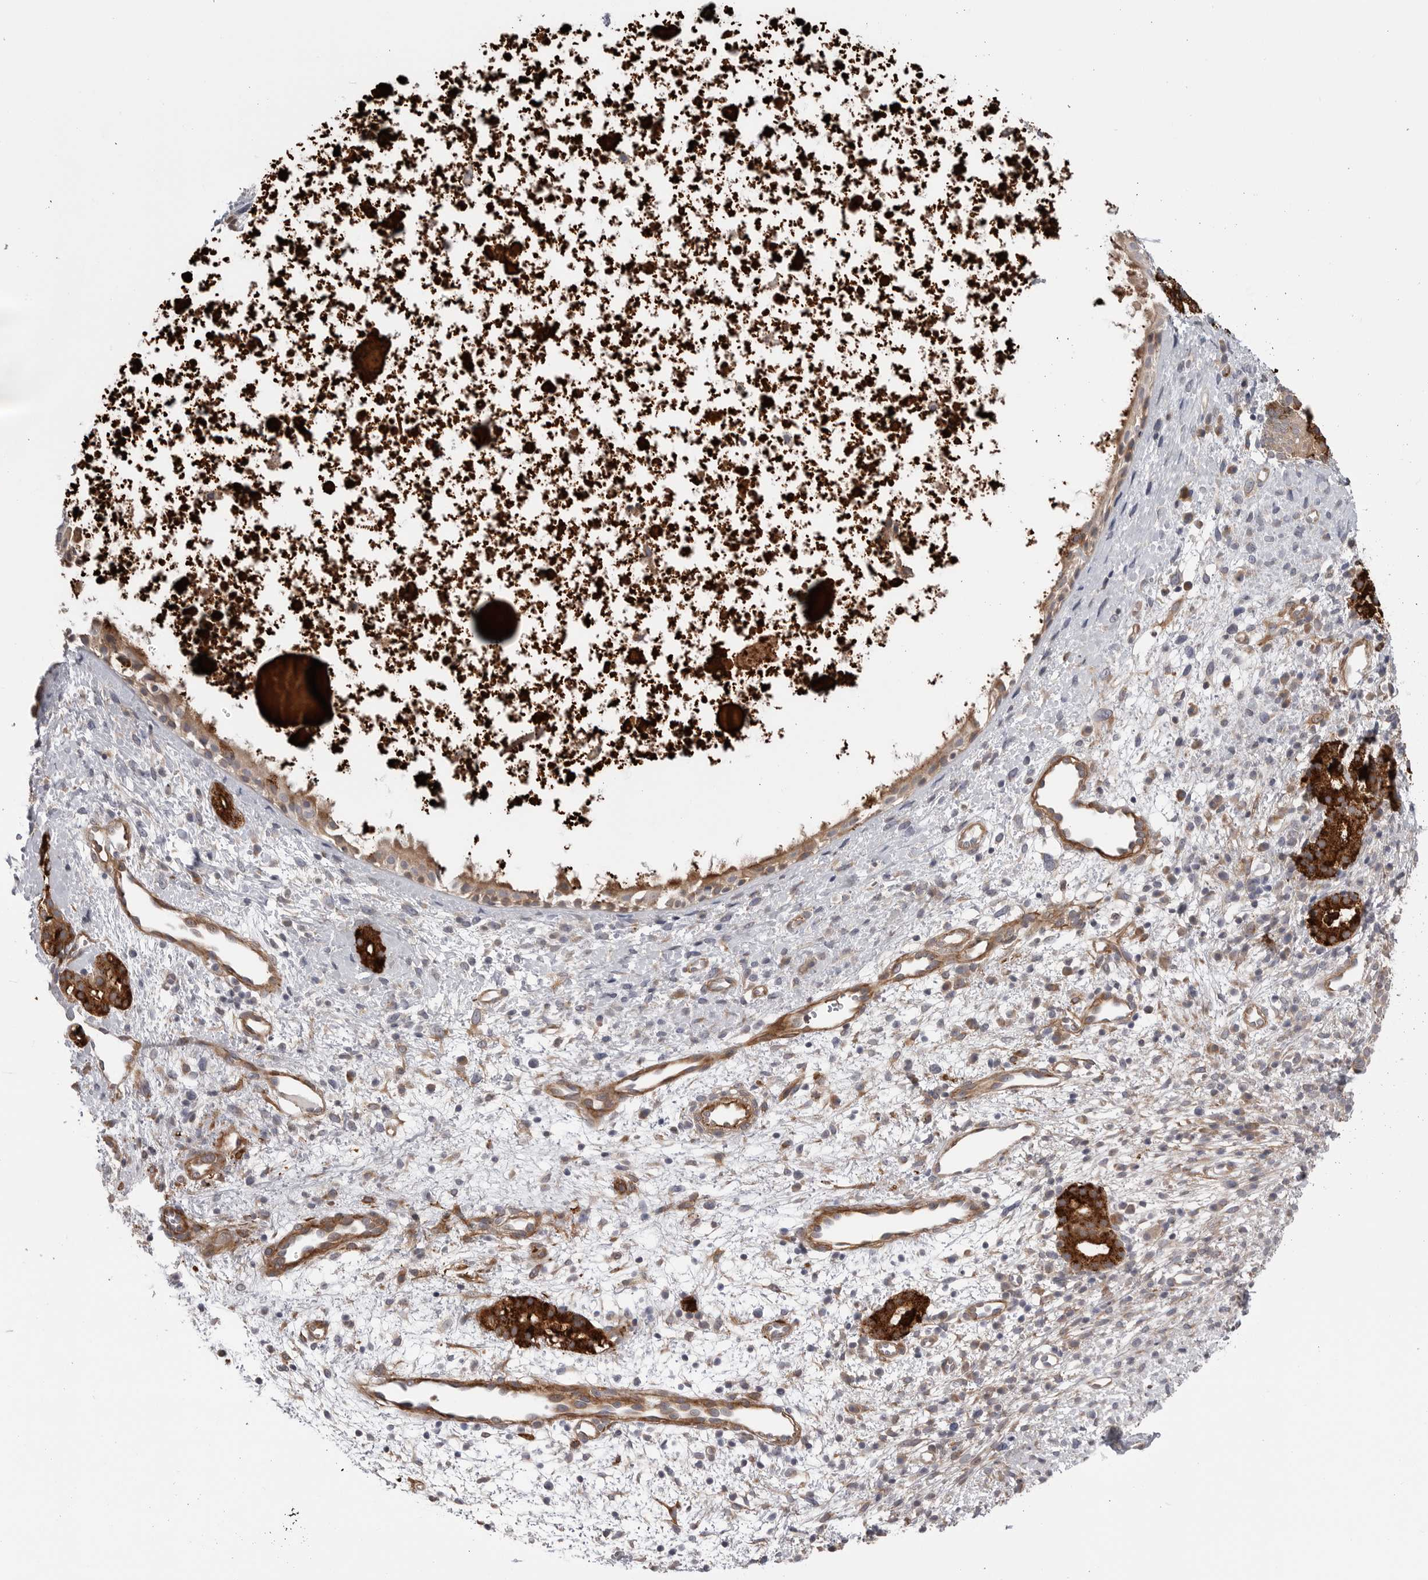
{"staining": {"intensity": "moderate", "quantity": ">75%", "location": "cytoplasmic/membranous"}, "tissue": "nasopharynx", "cell_type": "Respiratory epithelial cells", "image_type": "normal", "snomed": [{"axis": "morphology", "description": "Normal tissue, NOS"}, {"axis": "topography", "description": "Nasopharynx"}], "caption": "This image reveals immunohistochemistry staining of benign nasopharynx, with medium moderate cytoplasmic/membranous expression in approximately >75% of respiratory epithelial cells.", "gene": "SCP2", "patient": {"sex": "male", "age": 22}}